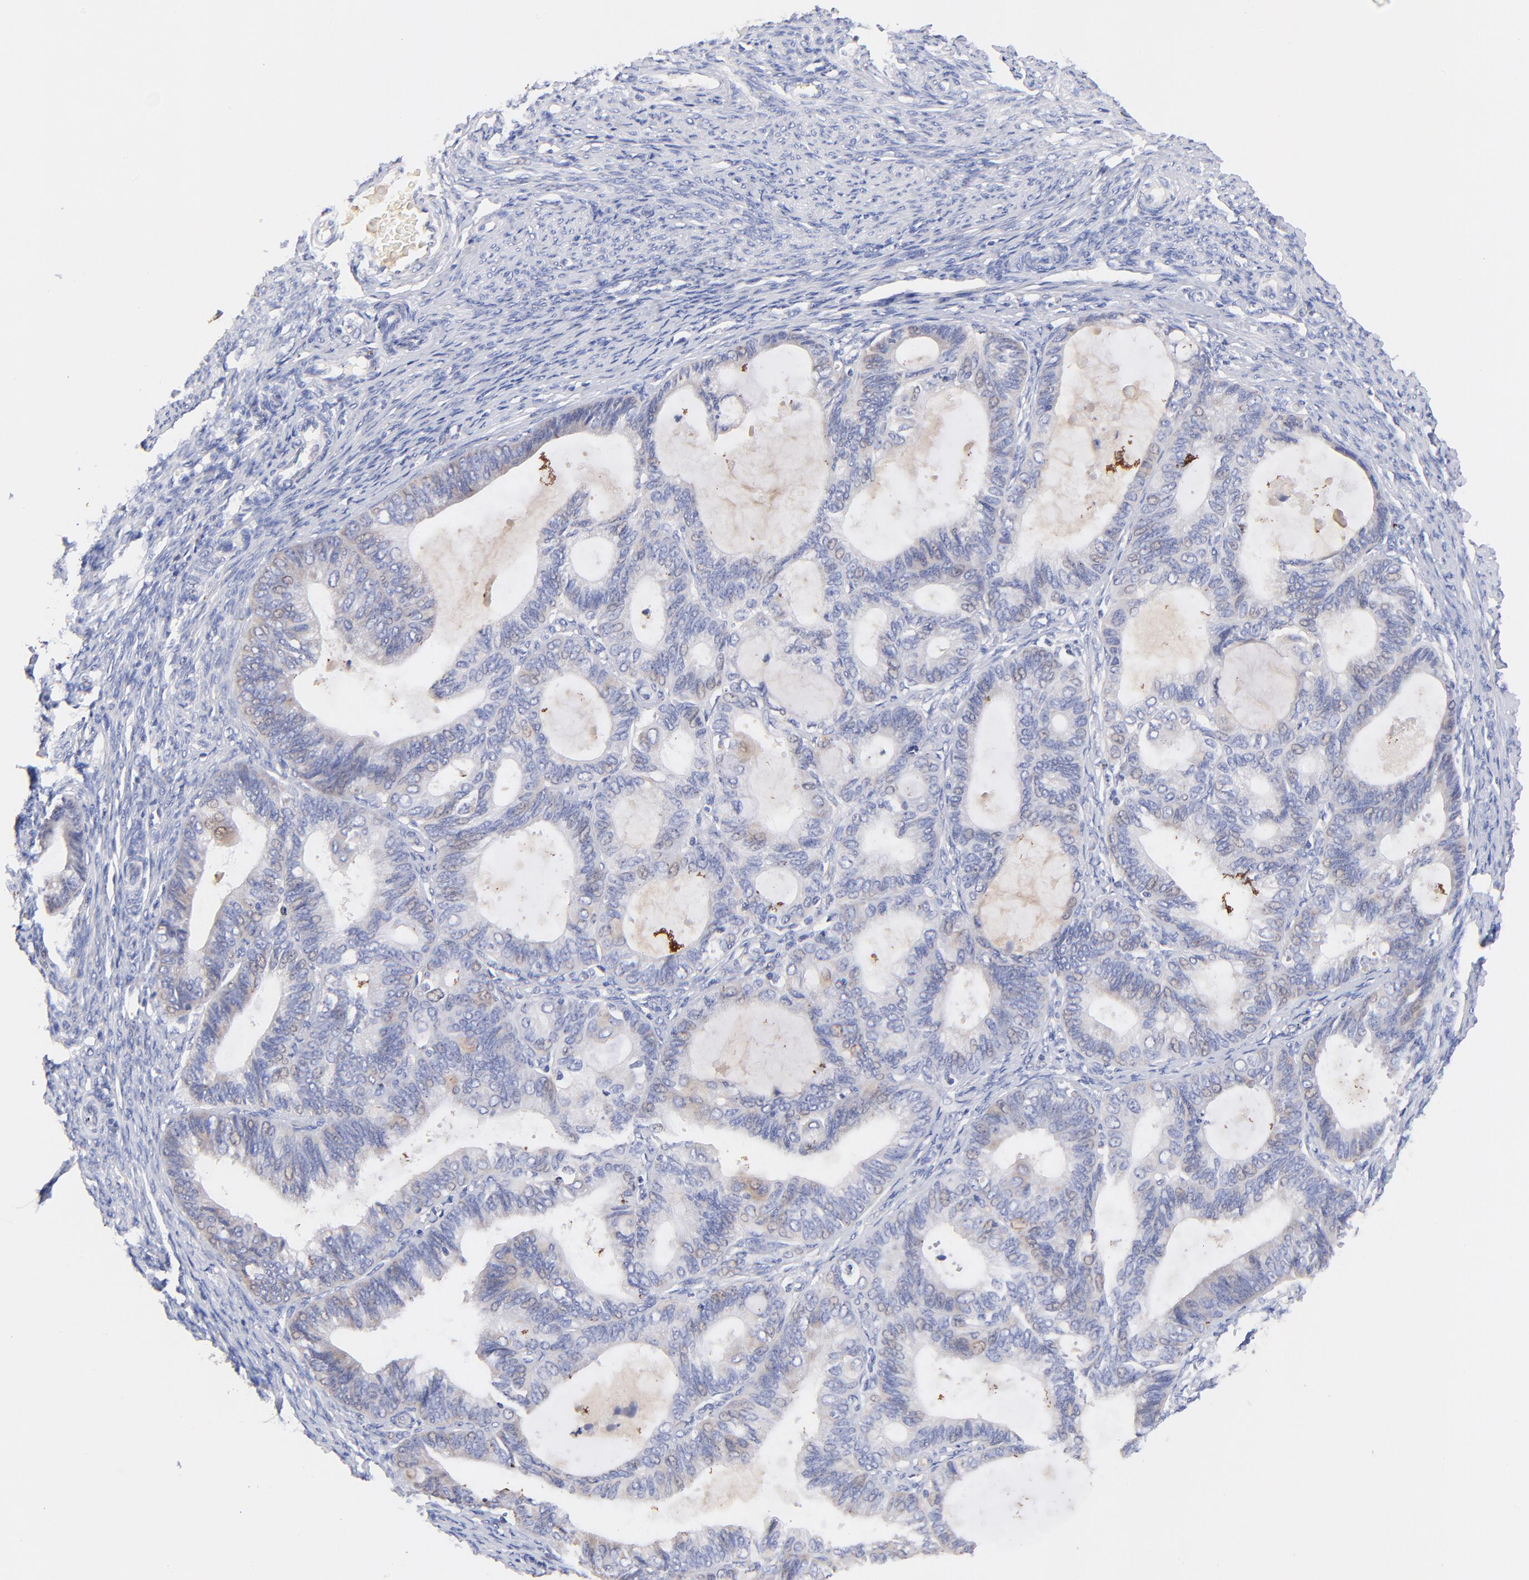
{"staining": {"intensity": "weak", "quantity": "<25%", "location": "cytoplasmic/membranous,nuclear"}, "tissue": "endometrial cancer", "cell_type": "Tumor cells", "image_type": "cancer", "snomed": [{"axis": "morphology", "description": "Adenocarcinoma, NOS"}, {"axis": "topography", "description": "Endometrium"}], "caption": "IHC of human endometrial adenocarcinoma shows no staining in tumor cells.", "gene": "IGLV7-43", "patient": {"sex": "female", "age": 63}}